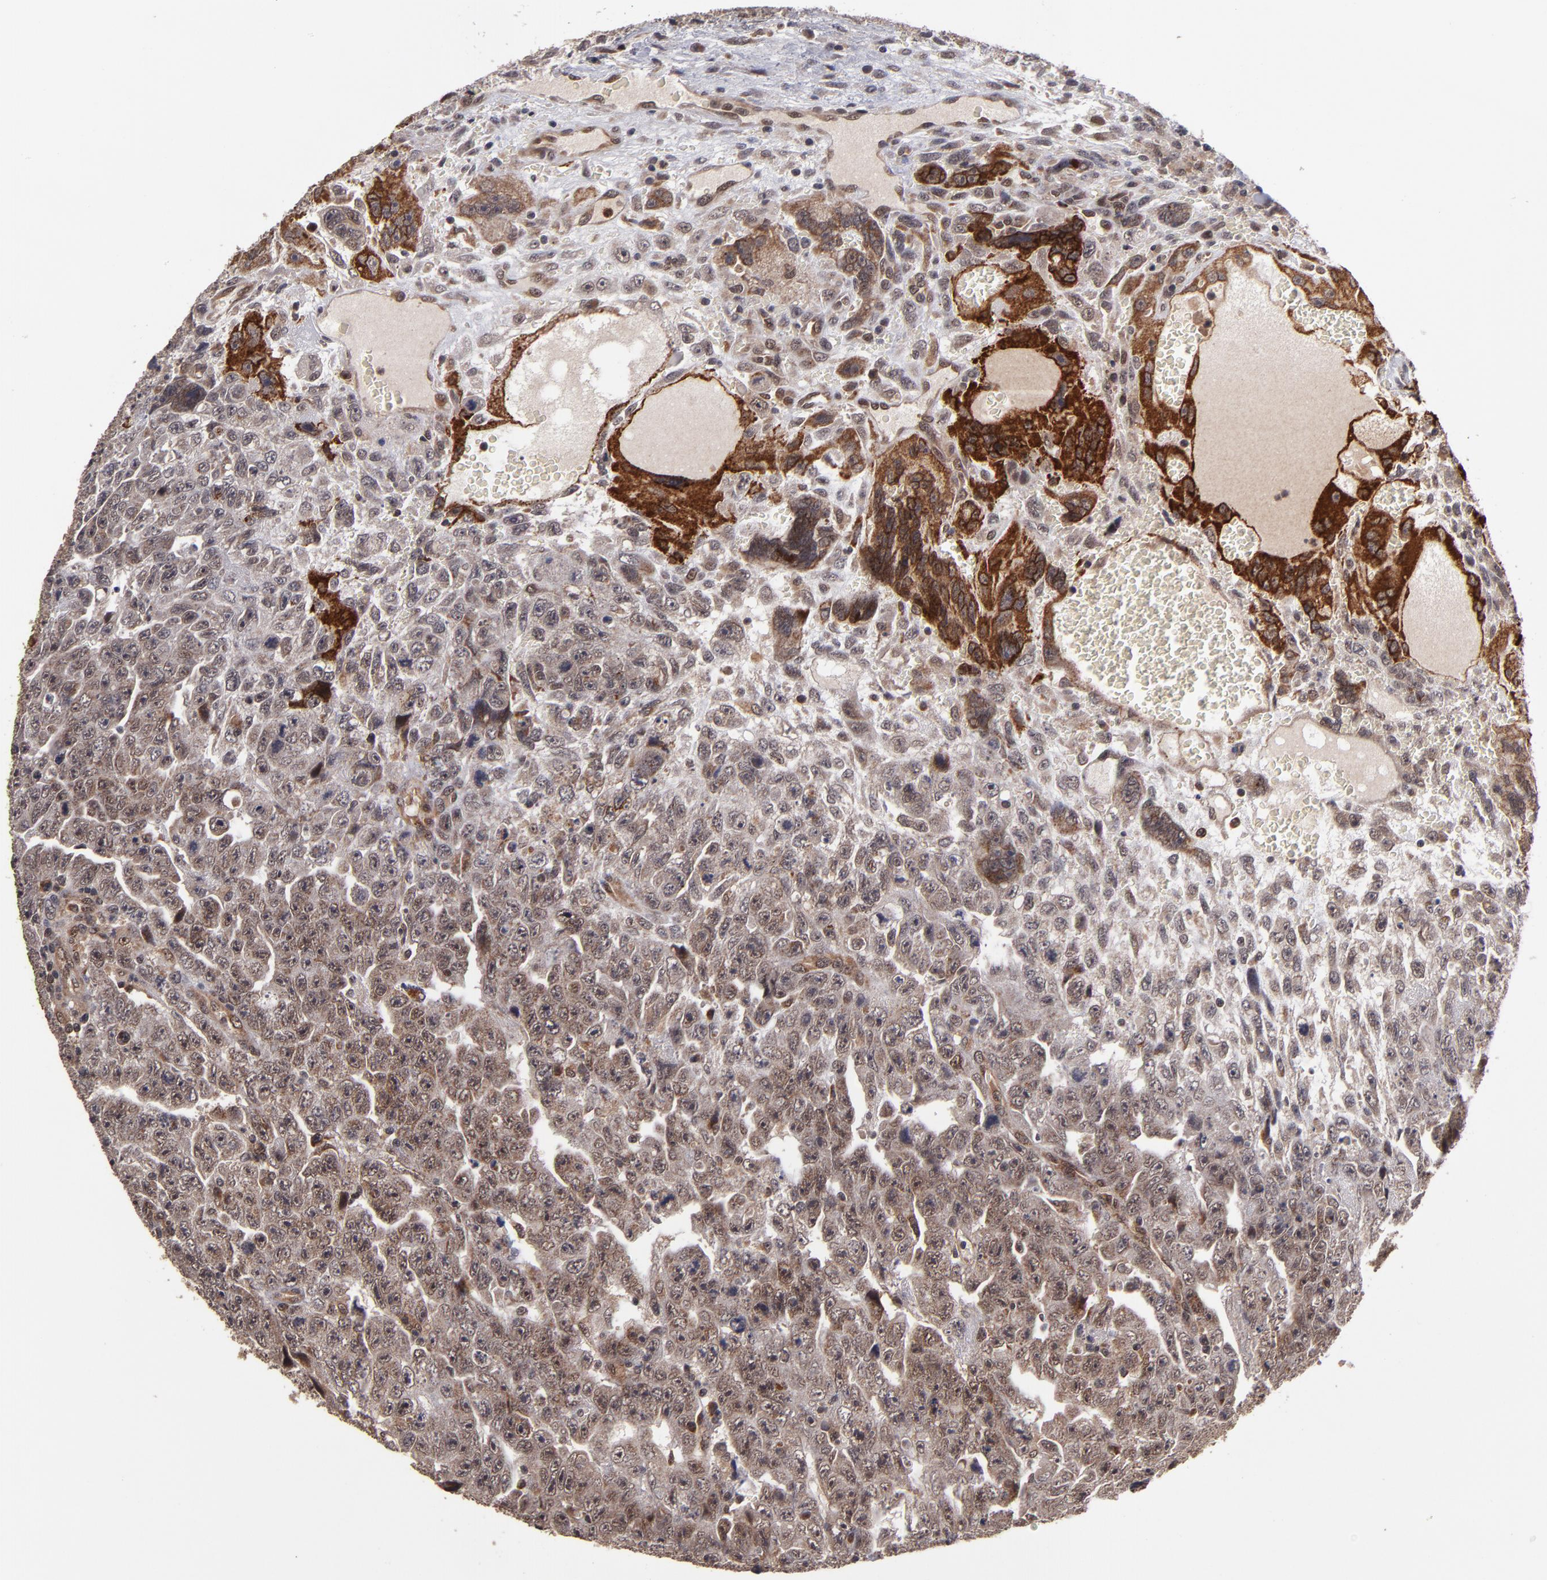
{"staining": {"intensity": "strong", "quantity": "<25%", "location": "cytoplasmic/membranous"}, "tissue": "testis cancer", "cell_type": "Tumor cells", "image_type": "cancer", "snomed": [{"axis": "morphology", "description": "Carcinoma, Embryonal, NOS"}, {"axis": "topography", "description": "Testis"}], "caption": "There is medium levels of strong cytoplasmic/membranous expression in tumor cells of testis embryonal carcinoma, as demonstrated by immunohistochemical staining (brown color).", "gene": "CUL5", "patient": {"sex": "male", "age": 28}}